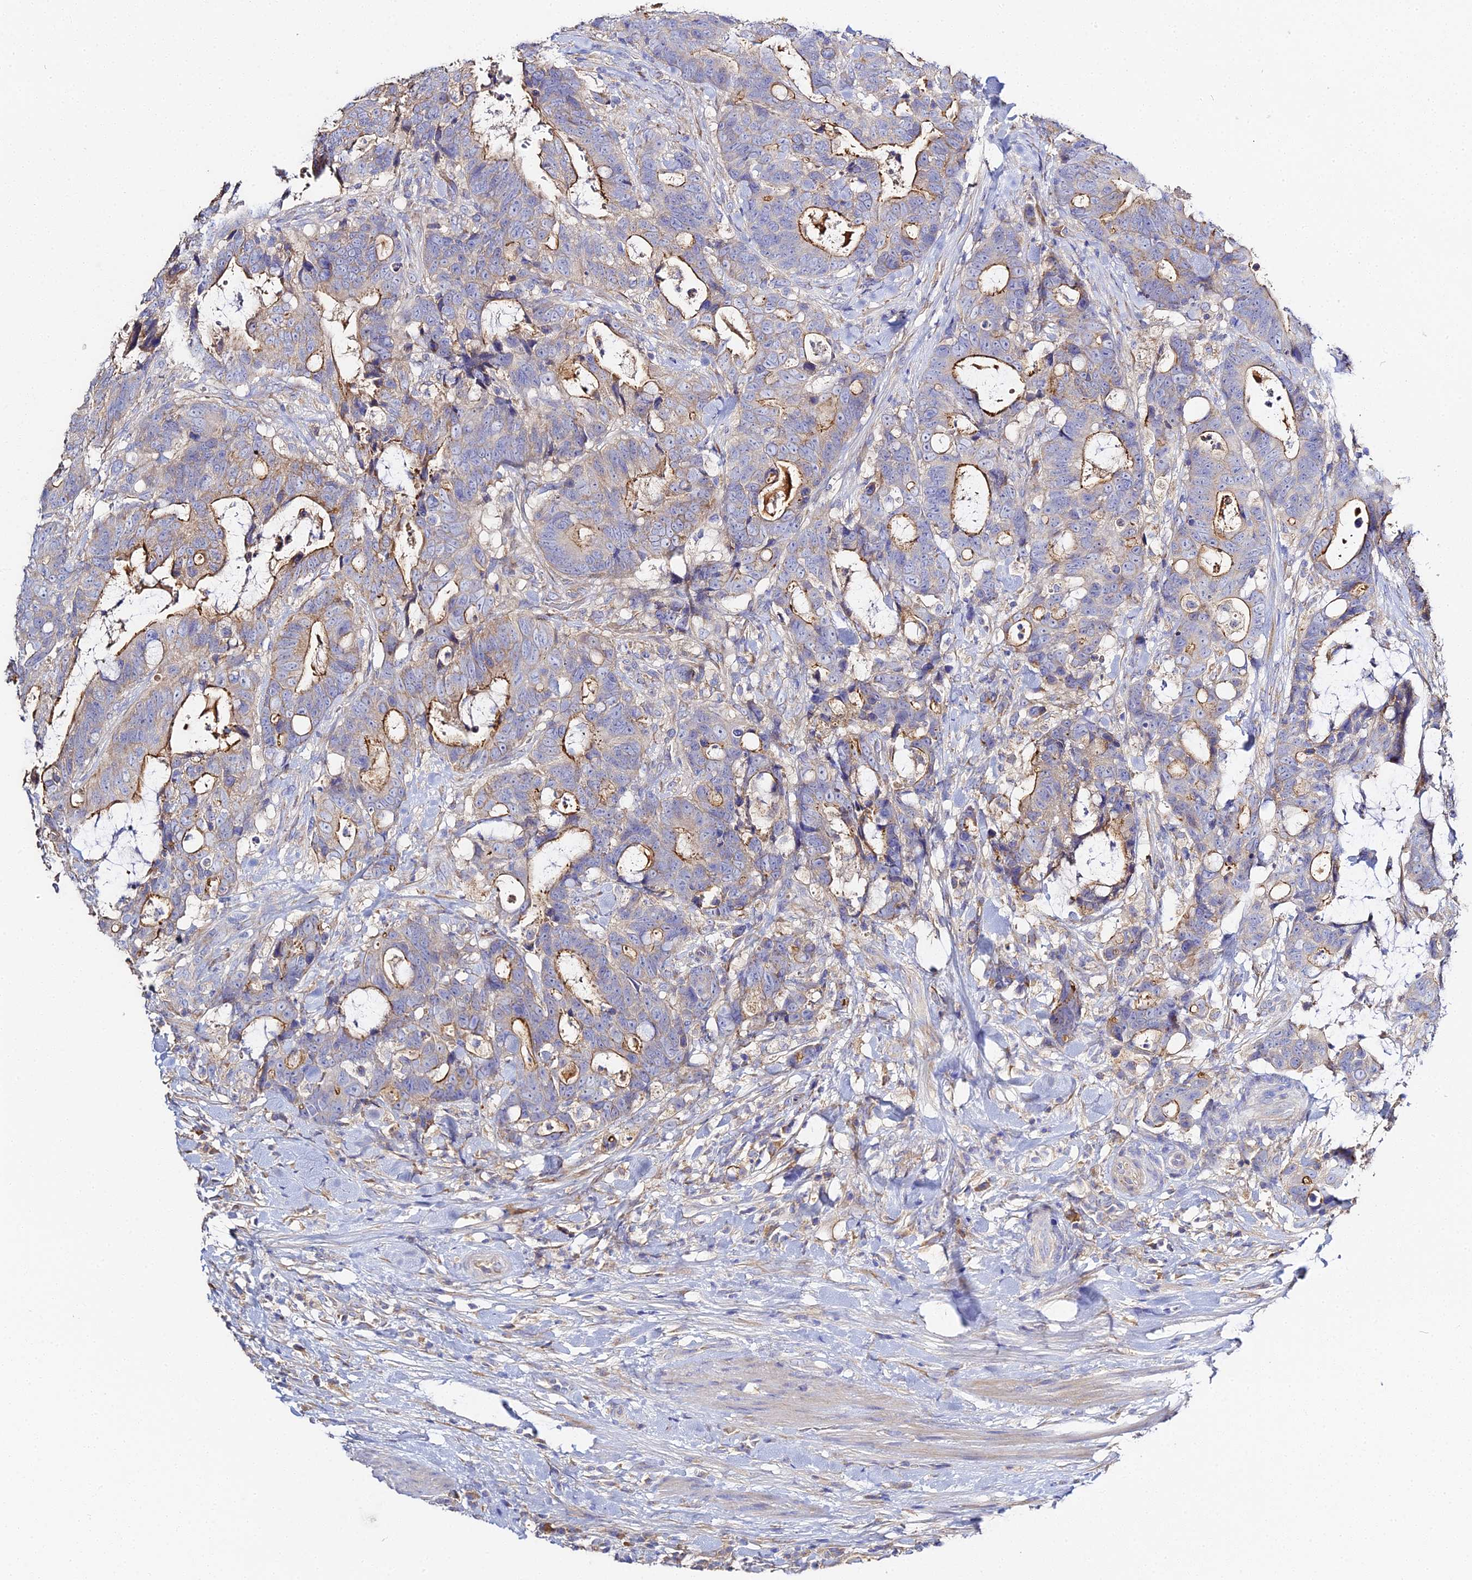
{"staining": {"intensity": "moderate", "quantity": "25%-75%", "location": "cytoplasmic/membranous"}, "tissue": "colorectal cancer", "cell_type": "Tumor cells", "image_type": "cancer", "snomed": [{"axis": "morphology", "description": "Adenocarcinoma, NOS"}, {"axis": "topography", "description": "Colon"}], "caption": "A micrograph of human colorectal cancer stained for a protein reveals moderate cytoplasmic/membranous brown staining in tumor cells. The staining was performed using DAB (3,3'-diaminobenzidine), with brown indicating positive protein expression. Nuclei are stained blue with hematoxylin.", "gene": "SCX", "patient": {"sex": "female", "age": 82}}